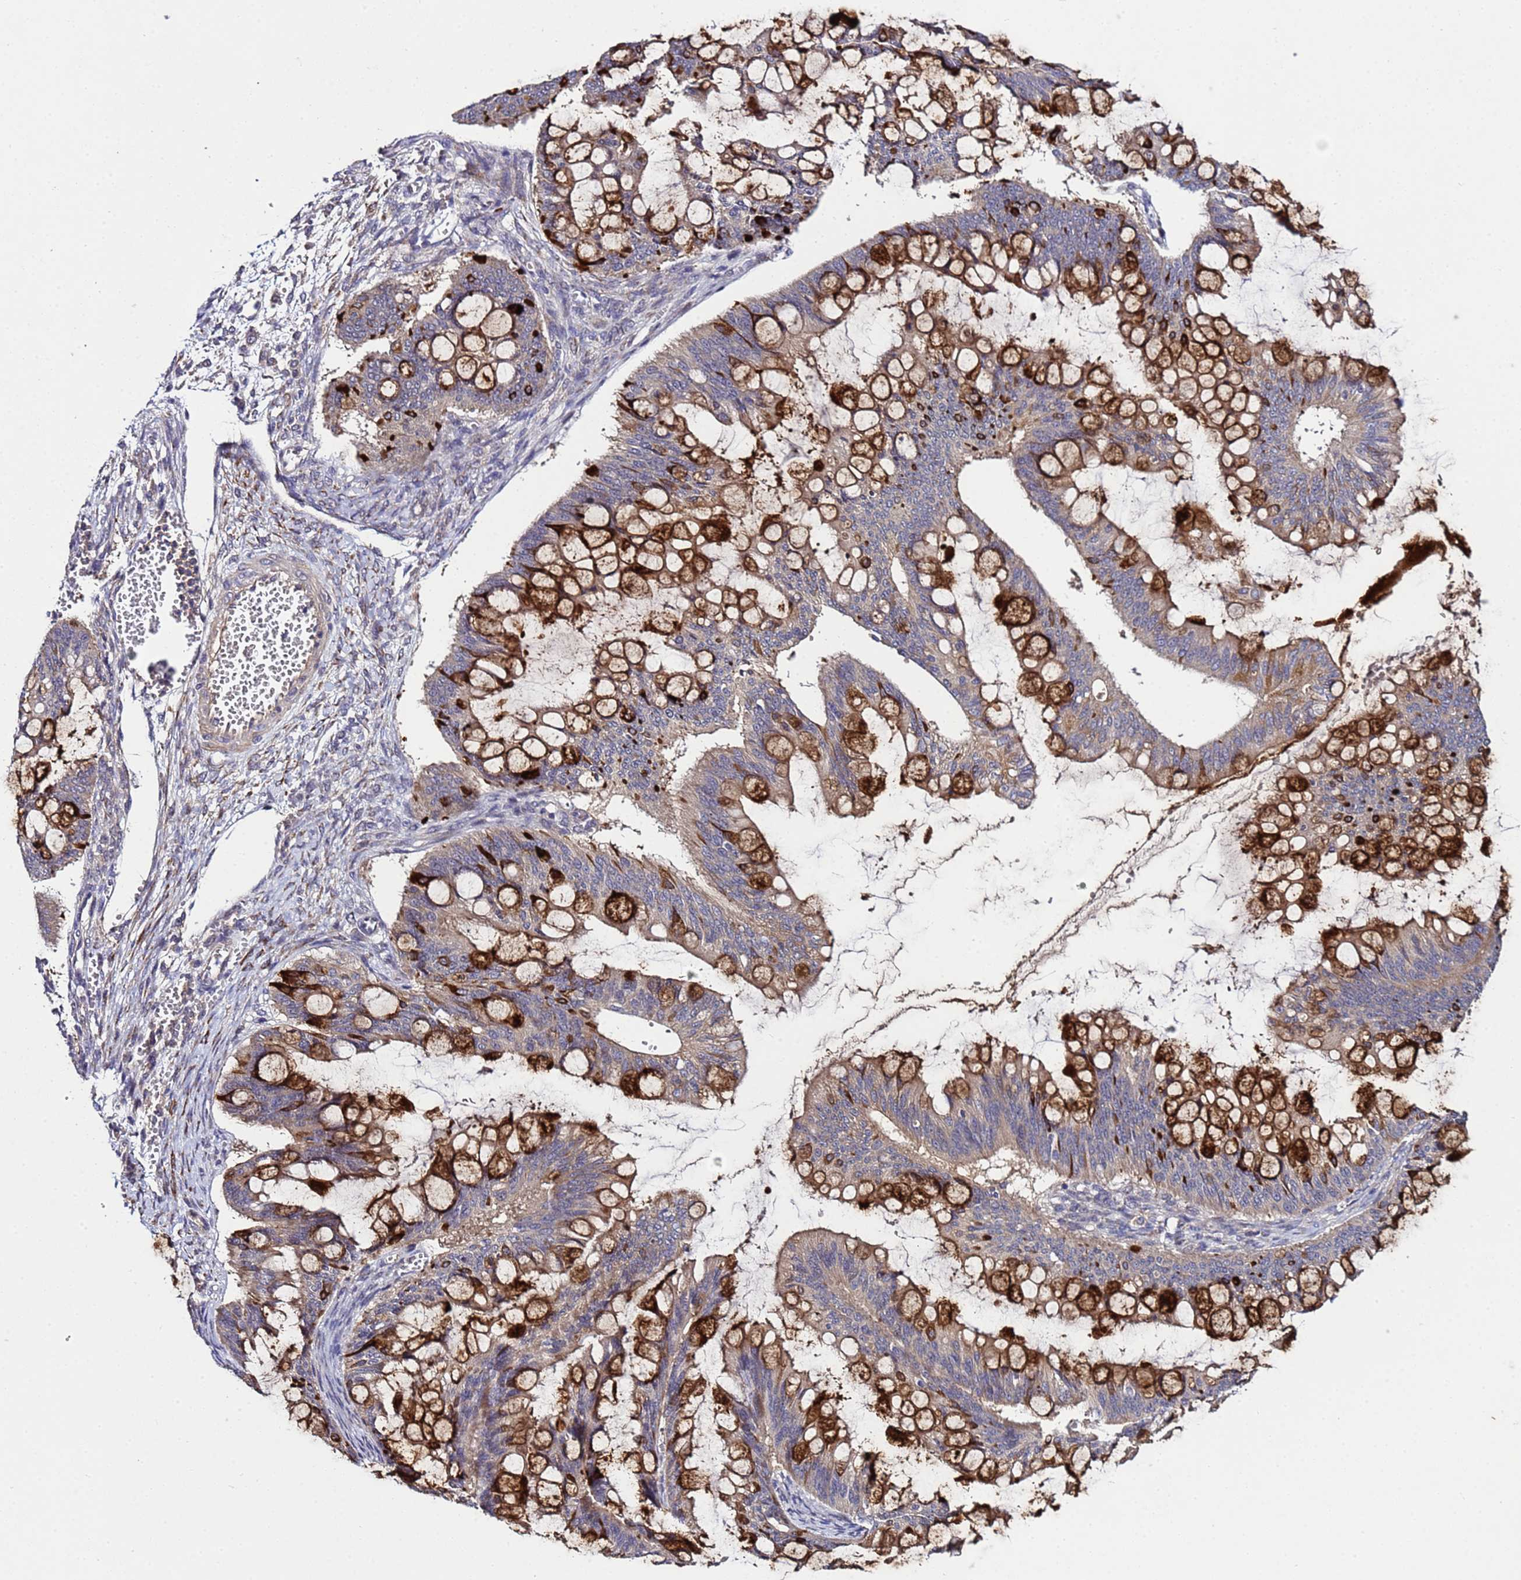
{"staining": {"intensity": "strong", "quantity": "25%-75%", "location": "cytoplasmic/membranous"}, "tissue": "ovarian cancer", "cell_type": "Tumor cells", "image_type": "cancer", "snomed": [{"axis": "morphology", "description": "Cystadenocarcinoma, mucinous, NOS"}, {"axis": "topography", "description": "Ovary"}], "caption": "Approximately 25%-75% of tumor cells in mucinous cystadenocarcinoma (ovarian) demonstrate strong cytoplasmic/membranous protein positivity as visualized by brown immunohistochemical staining.", "gene": "PLXDC2", "patient": {"sex": "female", "age": 73}}